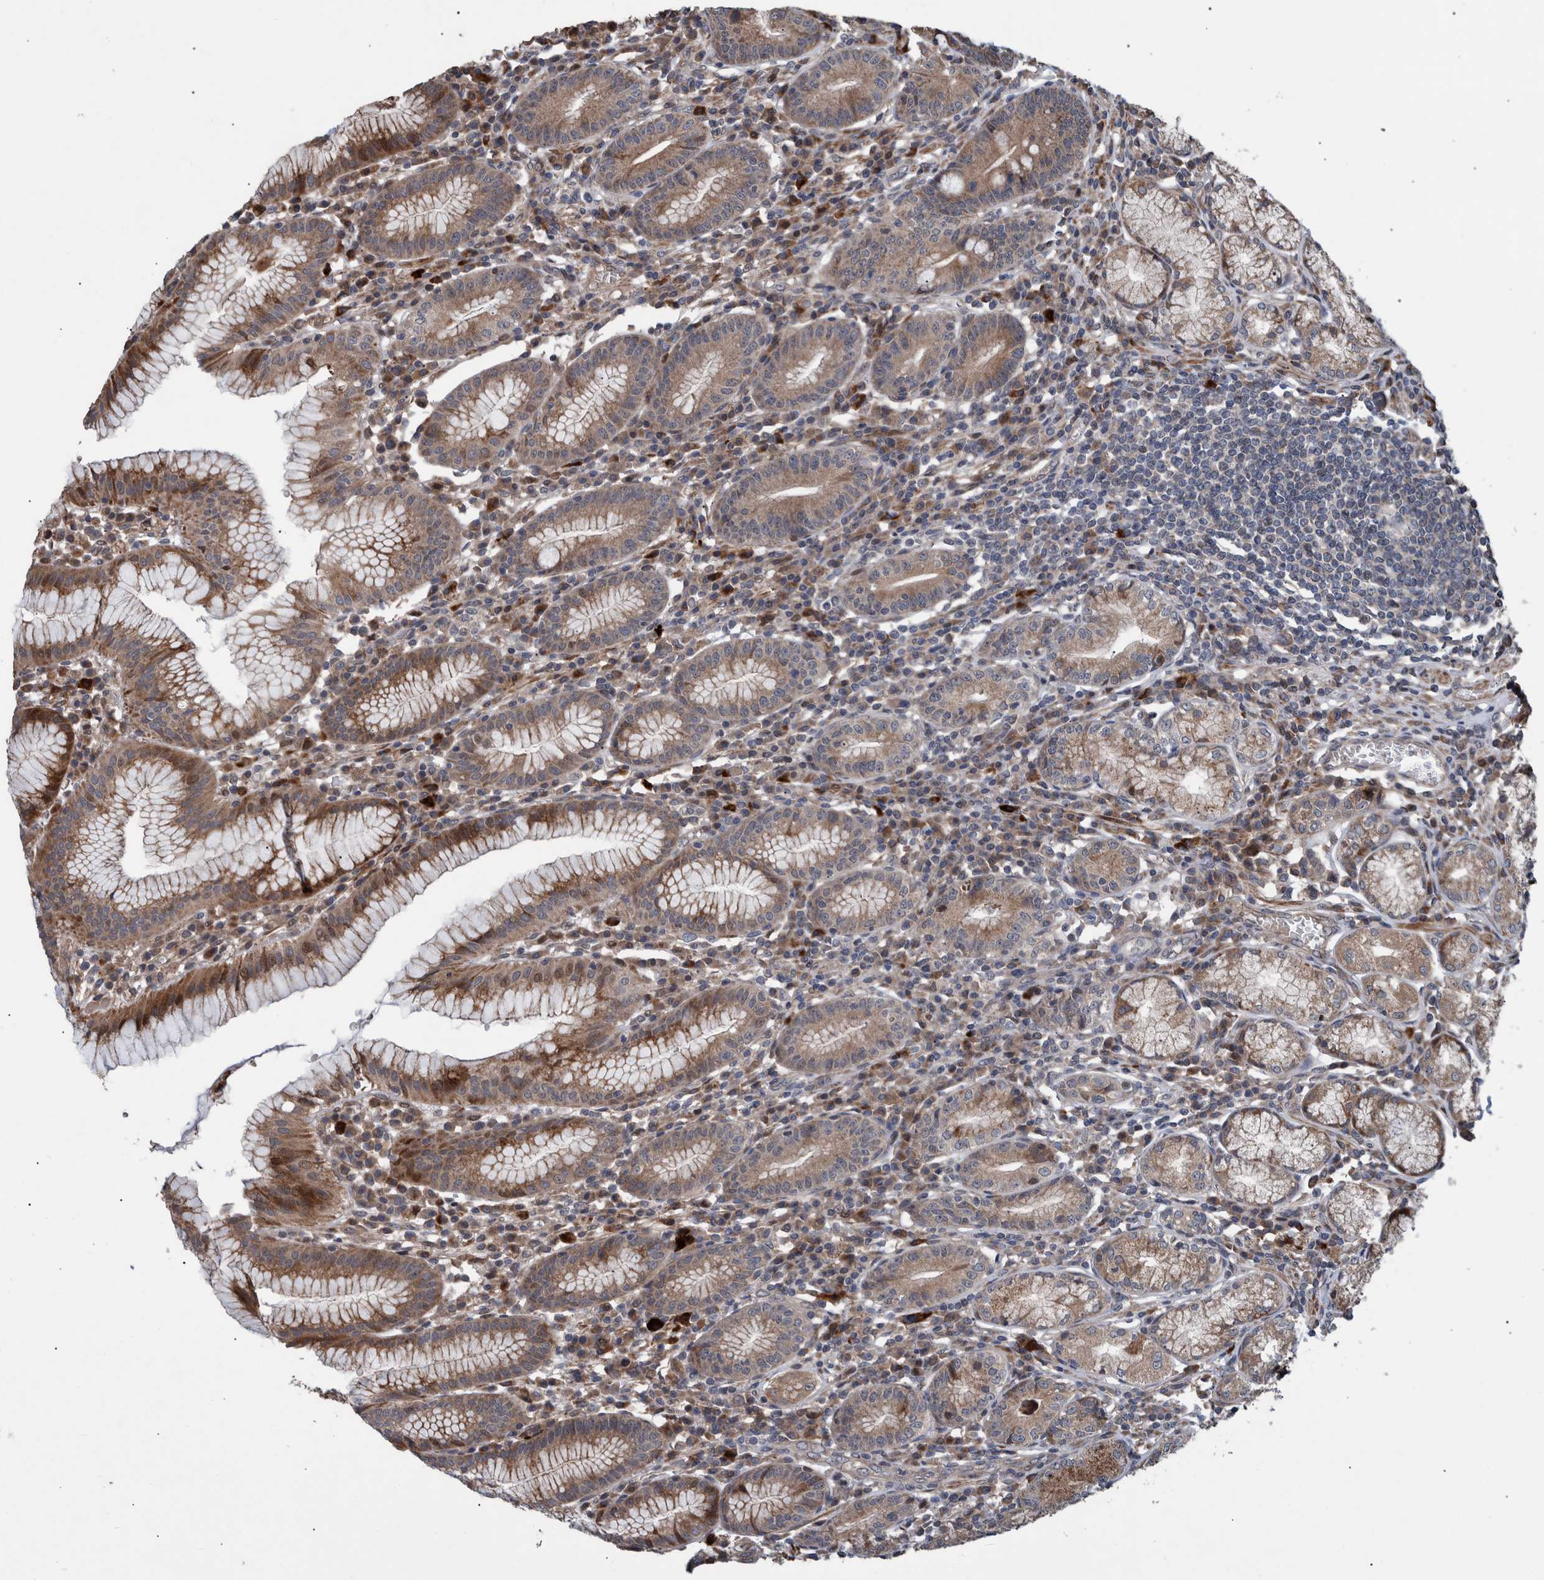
{"staining": {"intensity": "moderate", "quantity": ">75%", "location": "cytoplasmic/membranous"}, "tissue": "stomach", "cell_type": "Glandular cells", "image_type": "normal", "snomed": [{"axis": "morphology", "description": "Normal tissue, NOS"}, {"axis": "topography", "description": "Stomach"}], "caption": "IHC image of benign stomach stained for a protein (brown), which reveals medium levels of moderate cytoplasmic/membranous staining in approximately >75% of glandular cells.", "gene": "B3GNTL1", "patient": {"sex": "male", "age": 55}}